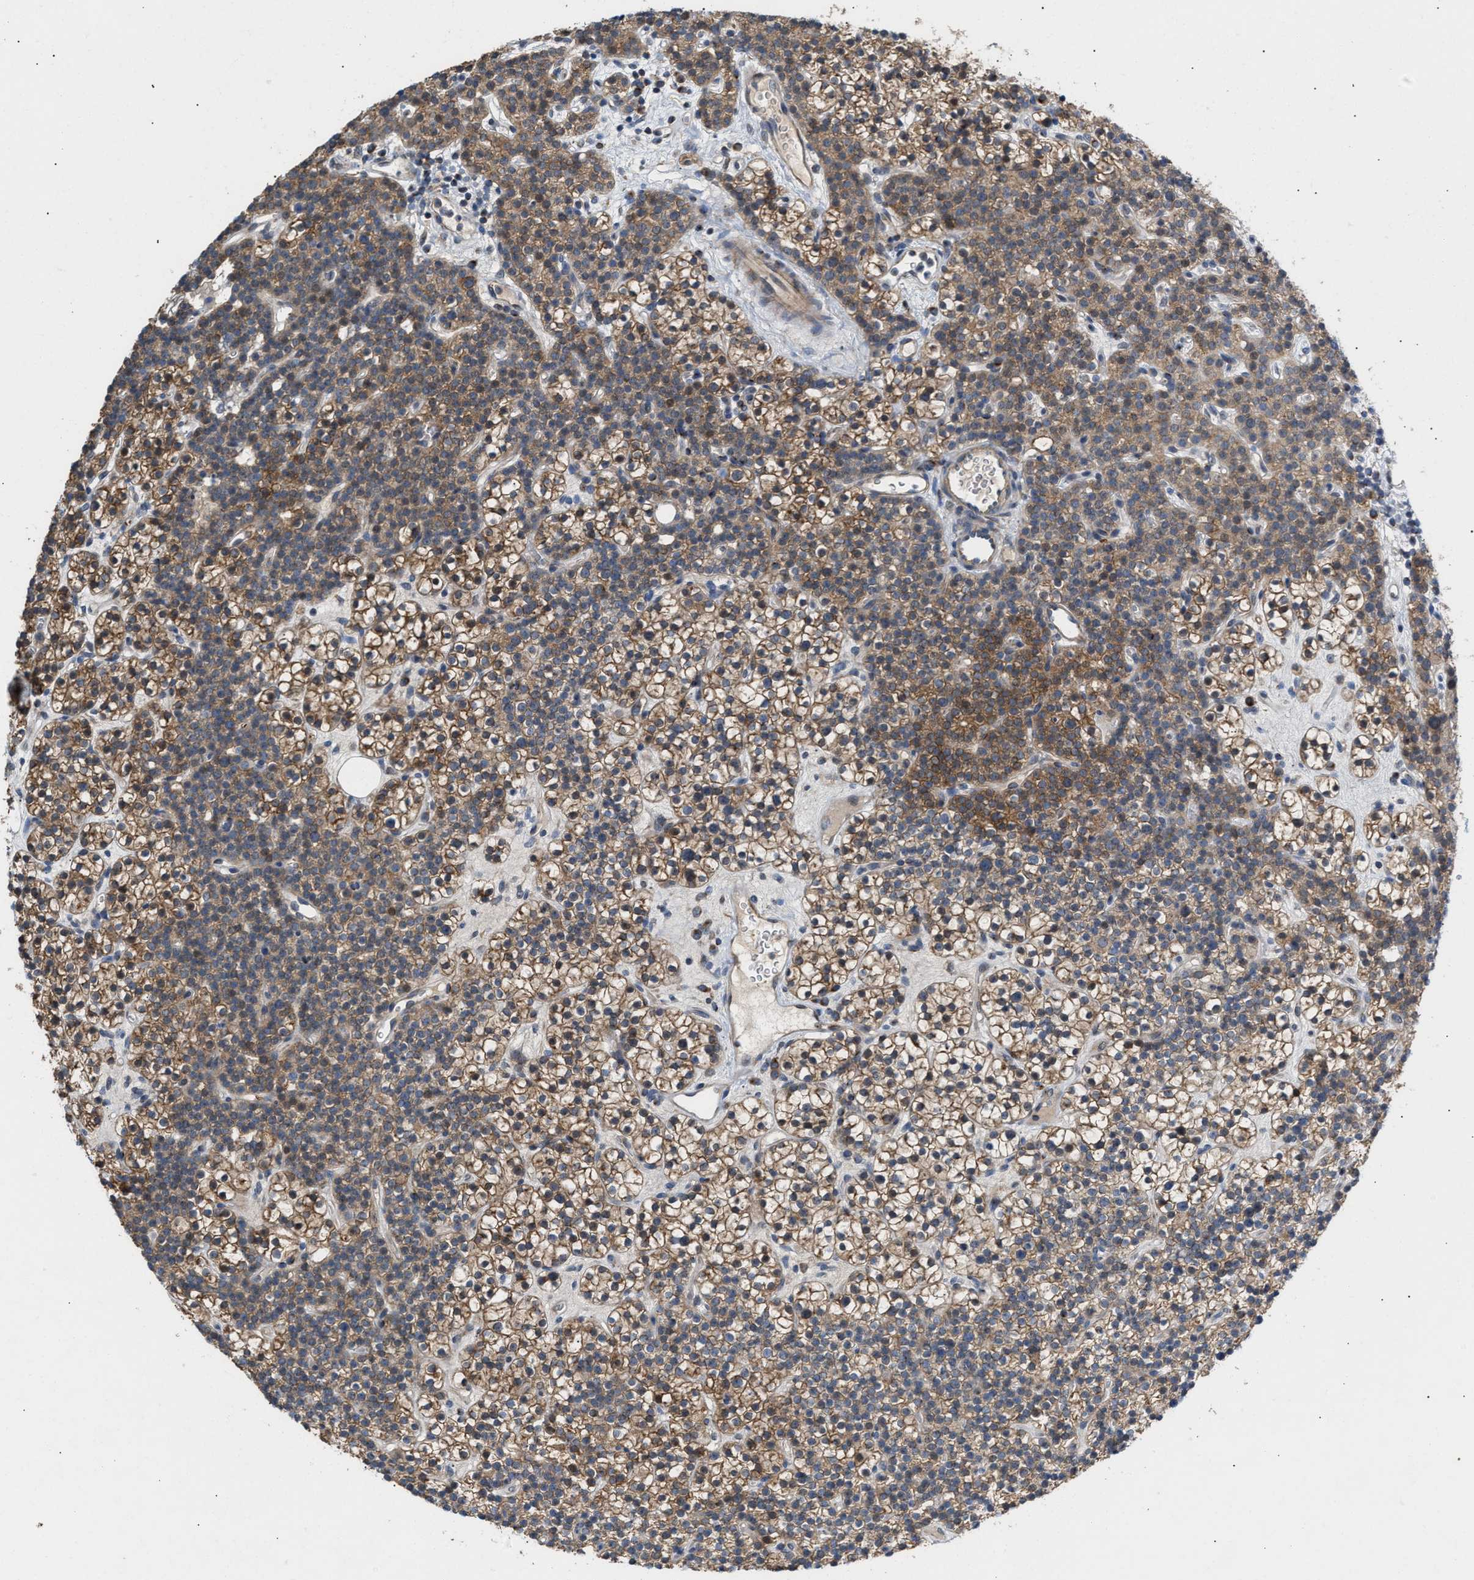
{"staining": {"intensity": "moderate", "quantity": ">75%", "location": "cytoplasmic/membranous"}, "tissue": "parathyroid gland", "cell_type": "Glandular cells", "image_type": "normal", "snomed": [{"axis": "morphology", "description": "Normal tissue, NOS"}, {"axis": "morphology", "description": "Adenoma, NOS"}, {"axis": "topography", "description": "Parathyroid gland"}], "caption": "Immunohistochemical staining of unremarkable parathyroid gland reveals >75% levels of moderate cytoplasmic/membranous protein positivity in about >75% of glandular cells.", "gene": "BBLN", "patient": {"sex": "female", "age": 54}}